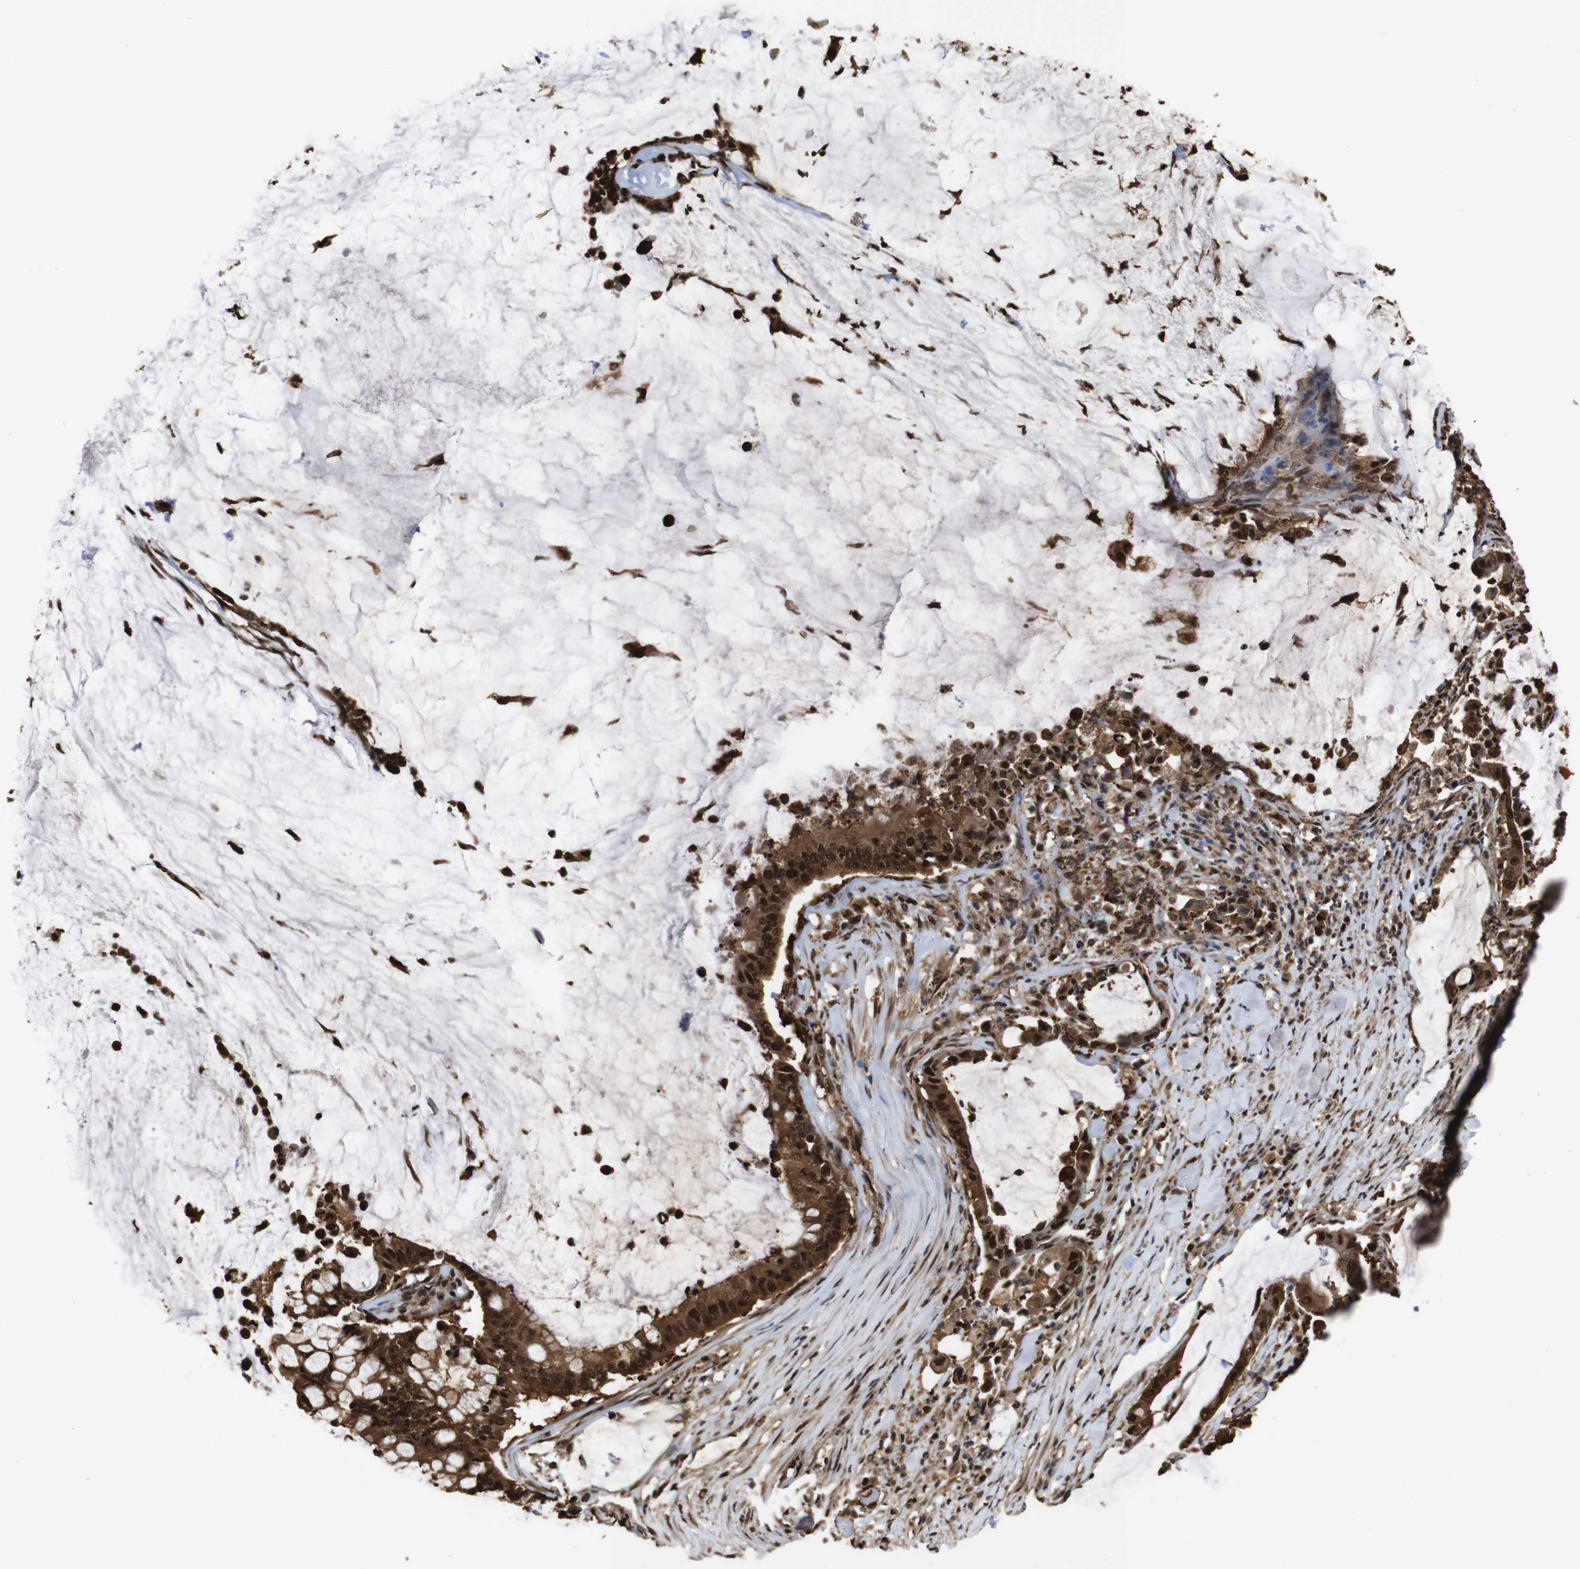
{"staining": {"intensity": "strong", "quantity": ">75%", "location": "cytoplasmic/membranous,nuclear"}, "tissue": "pancreatic cancer", "cell_type": "Tumor cells", "image_type": "cancer", "snomed": [{"axis": "morphology", "description": "Adenocarcinoma, NOS"}, {"axis": "topography", "description": "Pancreas"}], "caption": "The image displays a brown stain indicating the presence of a protein in the cytoplasmic/membranous and nuclear of tumor cells in pancreatic cancer.", "gene": "VCP", "patient": {"sex": "male", "age": 41}}